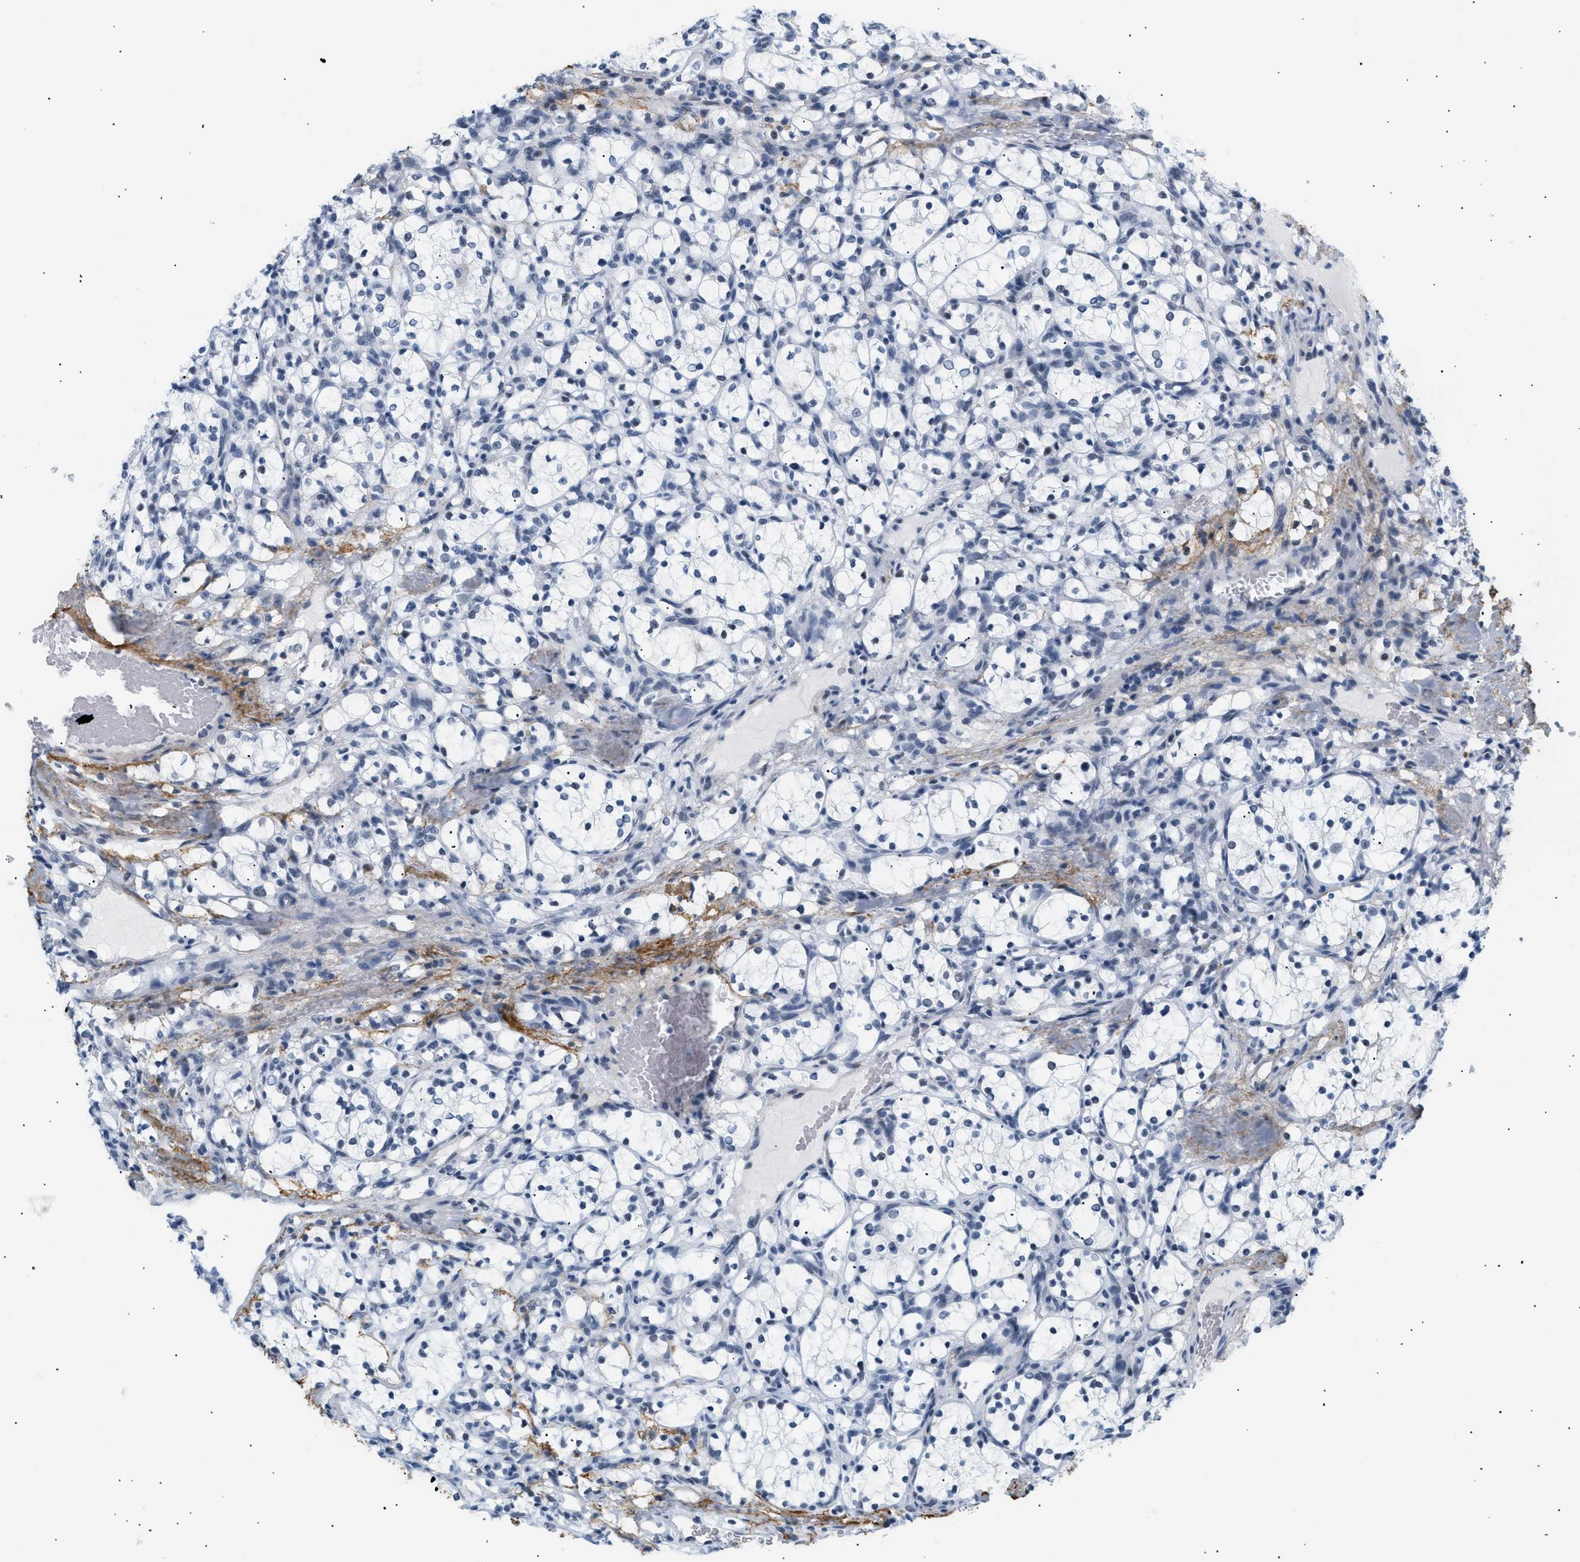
{"staining": {"intensity": "negative", "quantity": "none", "location": "none"}, "tissue": "renal cancer", "cell_type": "Tumor cells", "image_type": "cancer", "snomed": [{"axis": "morphology", "description": "Adenocarcinoma, NOS"}, {"axis": "topography", "description": "Kidney"}], "caption": "Renal cancer stained for a protein using immunohistochemistry (IHC) reveals no expression tumor cells.", "gene": "ELN", "patient": {"sex": "female", "age": 69}}